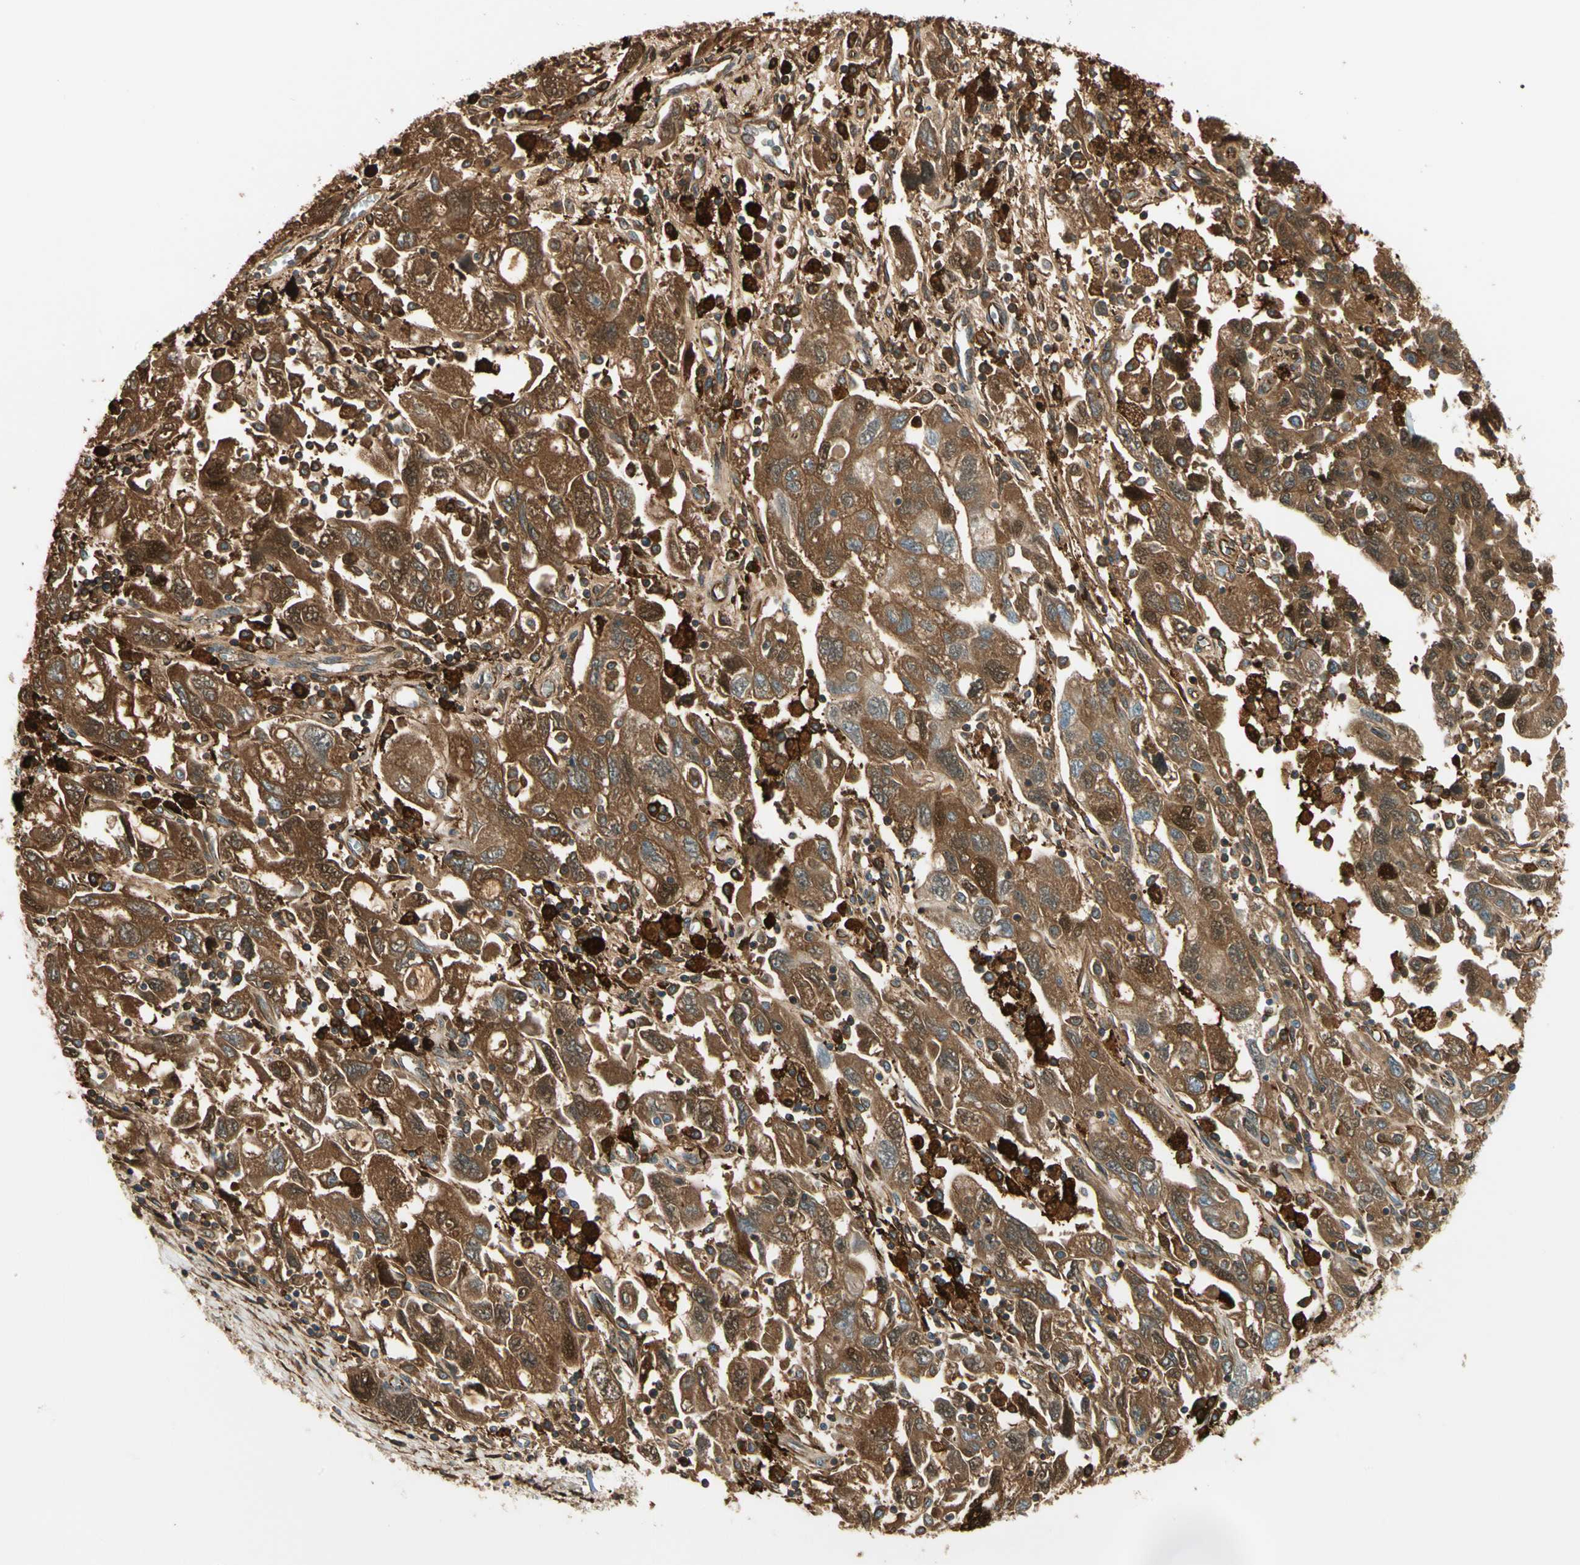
{"staining": {"intensity": "strong", "quantity": ">75%", "location": "cytoplasmic/membranous,nuclear"}, "tissue": "ovarian cancer", "cell_type": "Tumor cells", "image_type": "cancer", "snomed": [{"axis": "morphology", "description": "Carcinoma, NOS"}, {"axis": "morphology", "description": "Cystadenocarcinoma, serous, NOS"}, {"axis": "topography", "description": "Ovary"}], "caption": "IHC of carcinoma (ovarian) displays high levels of strong cytoplasmic/membranous and nuclear staining in about >75% of tumor cells.", "gene": "FTH1", "patient": {"sex": "female", "age": 69}}